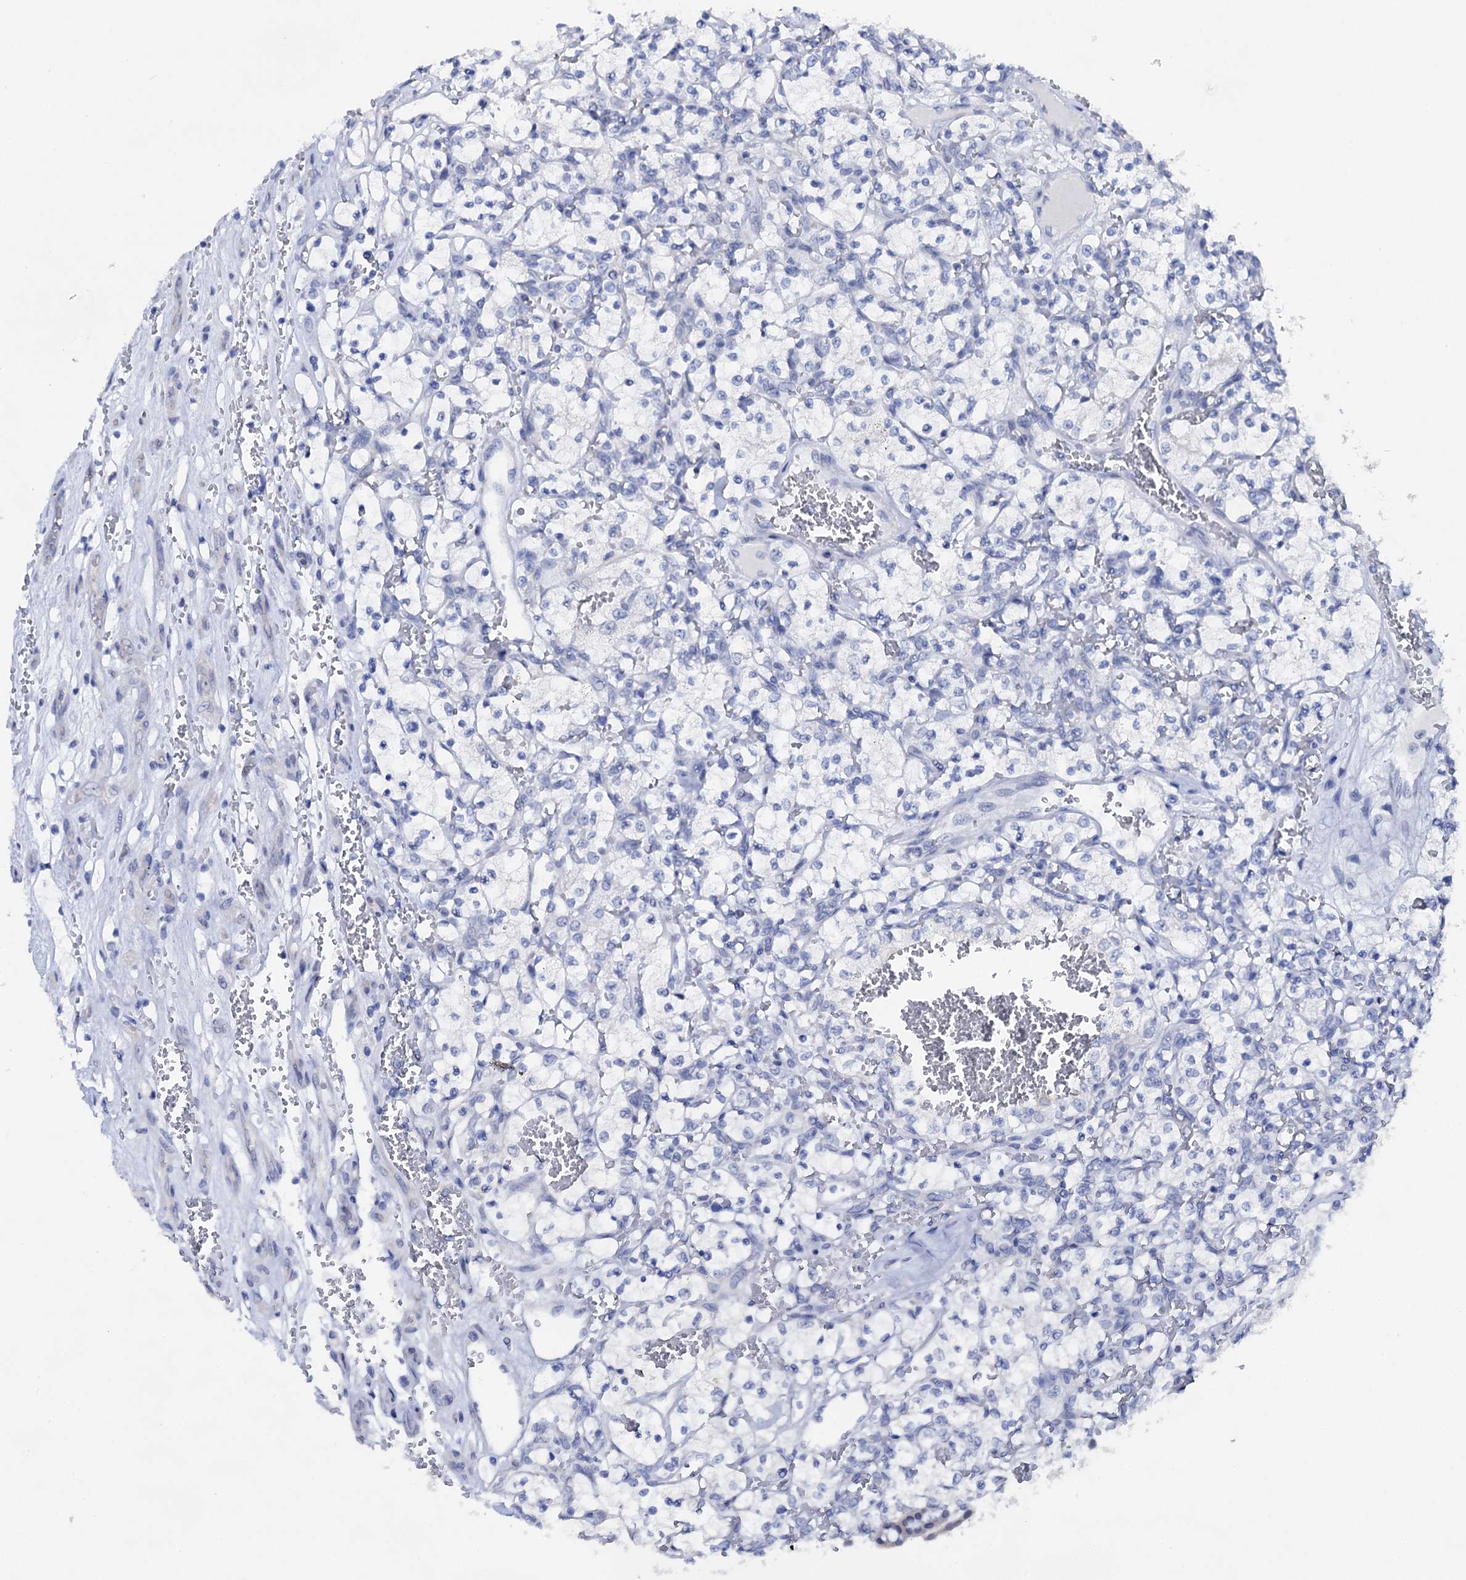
{"staining": {"intensity": "negative", "quantity": "none", "location": "none"}, "tissue": "renal cancer", "cell_type": "Tumor cells", "image_type": "cancer", "snomed": [{"axis": "morphology", "description": "Adenocarcinoma, NOS"}, {"axis": "topography", "description": "Kidney"}], "caption": "There is no significant positivity in tumor cells of renal adenocarcinoma. (DAB IHC with hematoxylin counter stain).", "gene": "CAPRIN2", "patient": {"sex": "female", "age": 69}}